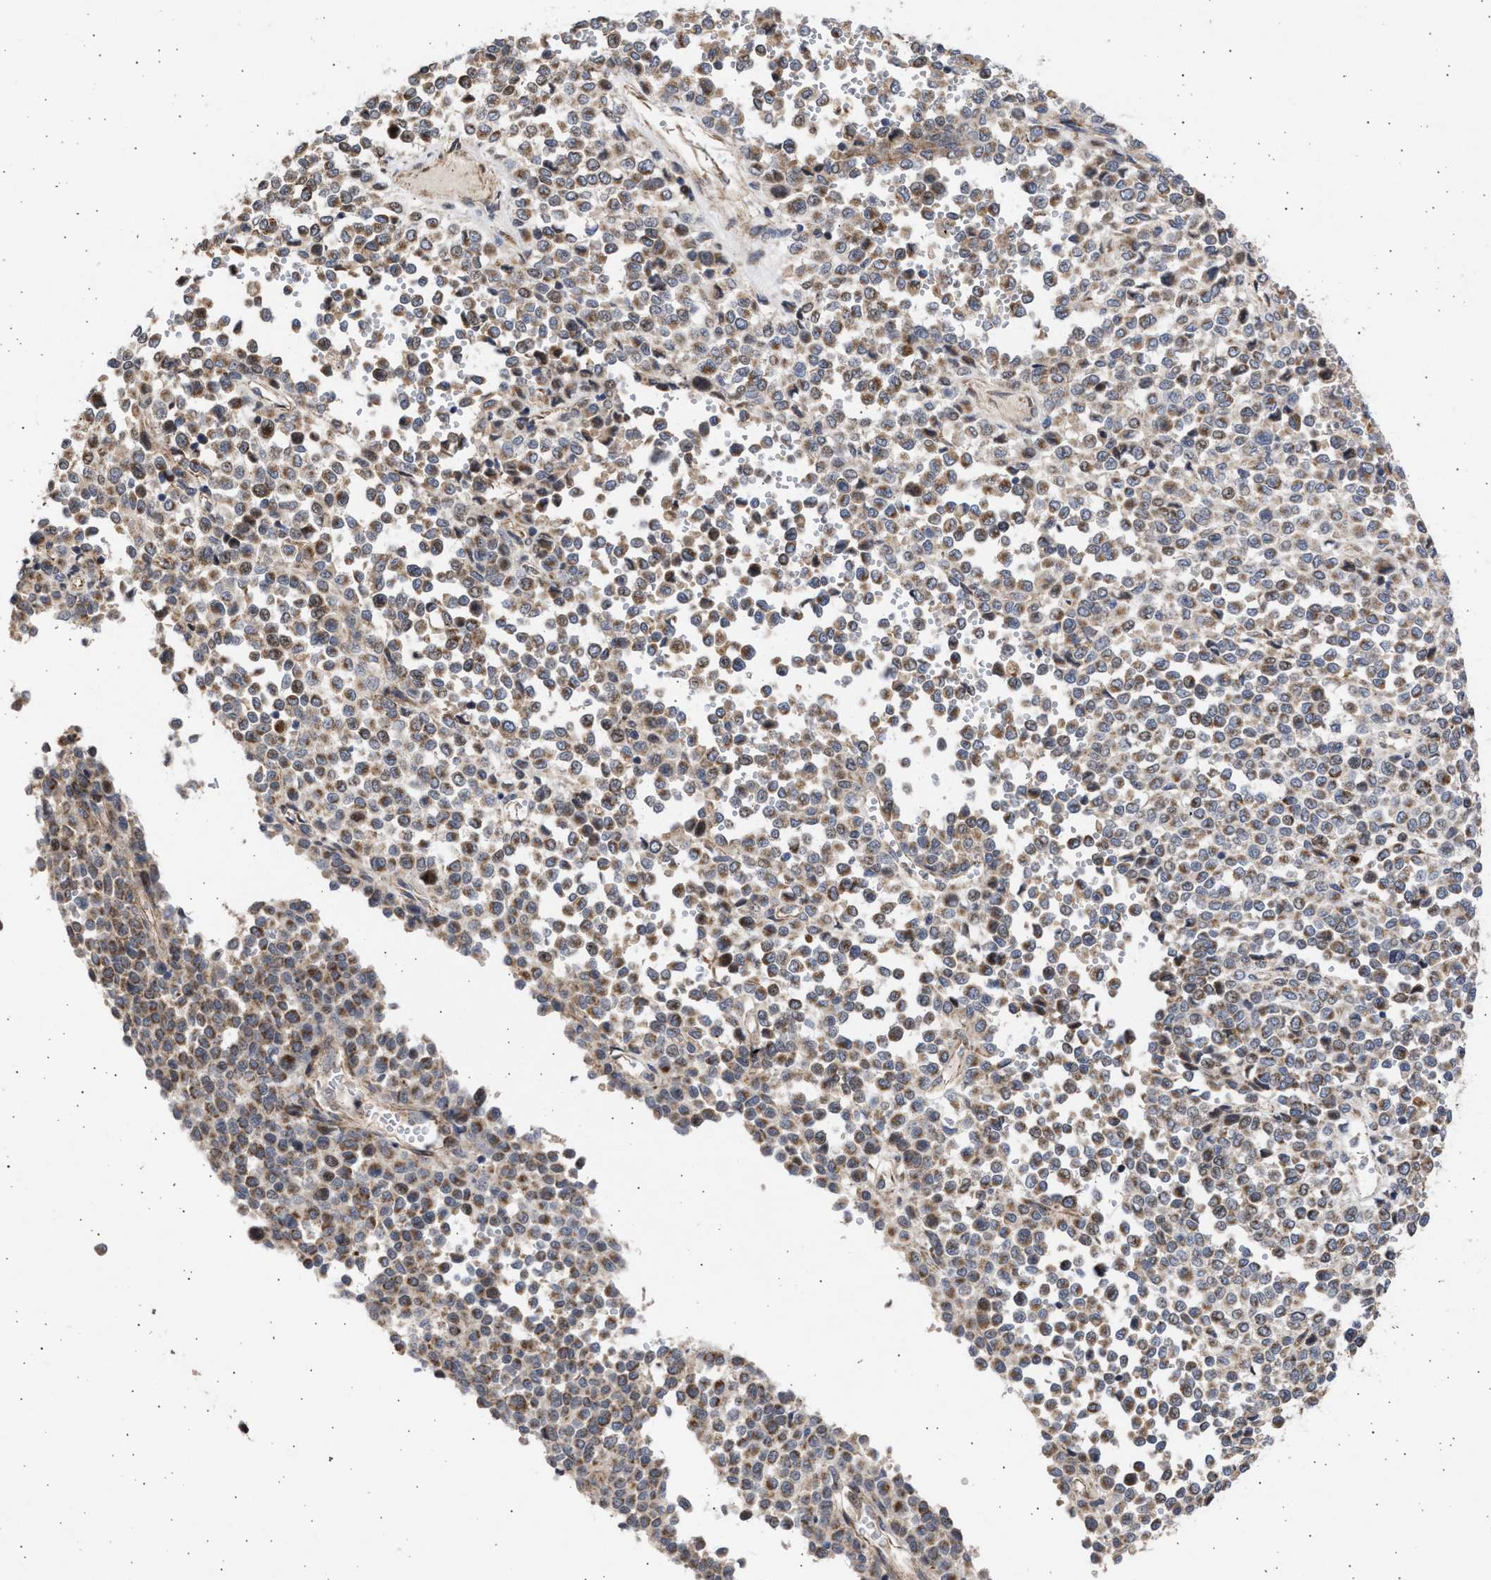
{"staining": {"intensity": "moderate", "quantity": ">75%", "location": "cytoplasmic/membranous"}, "tissue": "melanoma", "cell_type": "Tumor cells", "image_type": "cancer", "snomed": [{"axis": "morphology", "description": "Malignant melanoma, Metastatic site"}, {"axis": "topography", "description": "Pancreas"}], "caption": "Immunohistochemical staining of human malignant melanoma (metastatic site) displays moderate cytoplasmic/membranous protein staining in about >75% of tumor cells. The staining is performed using DAB (3,3'-diaminobenzidine) brown chromogen to label protein expression. The nuclei are counter-stained blue using hematoxylin.", "gene": "TTC19", "patient": {"sex": "female", "age": 30}}